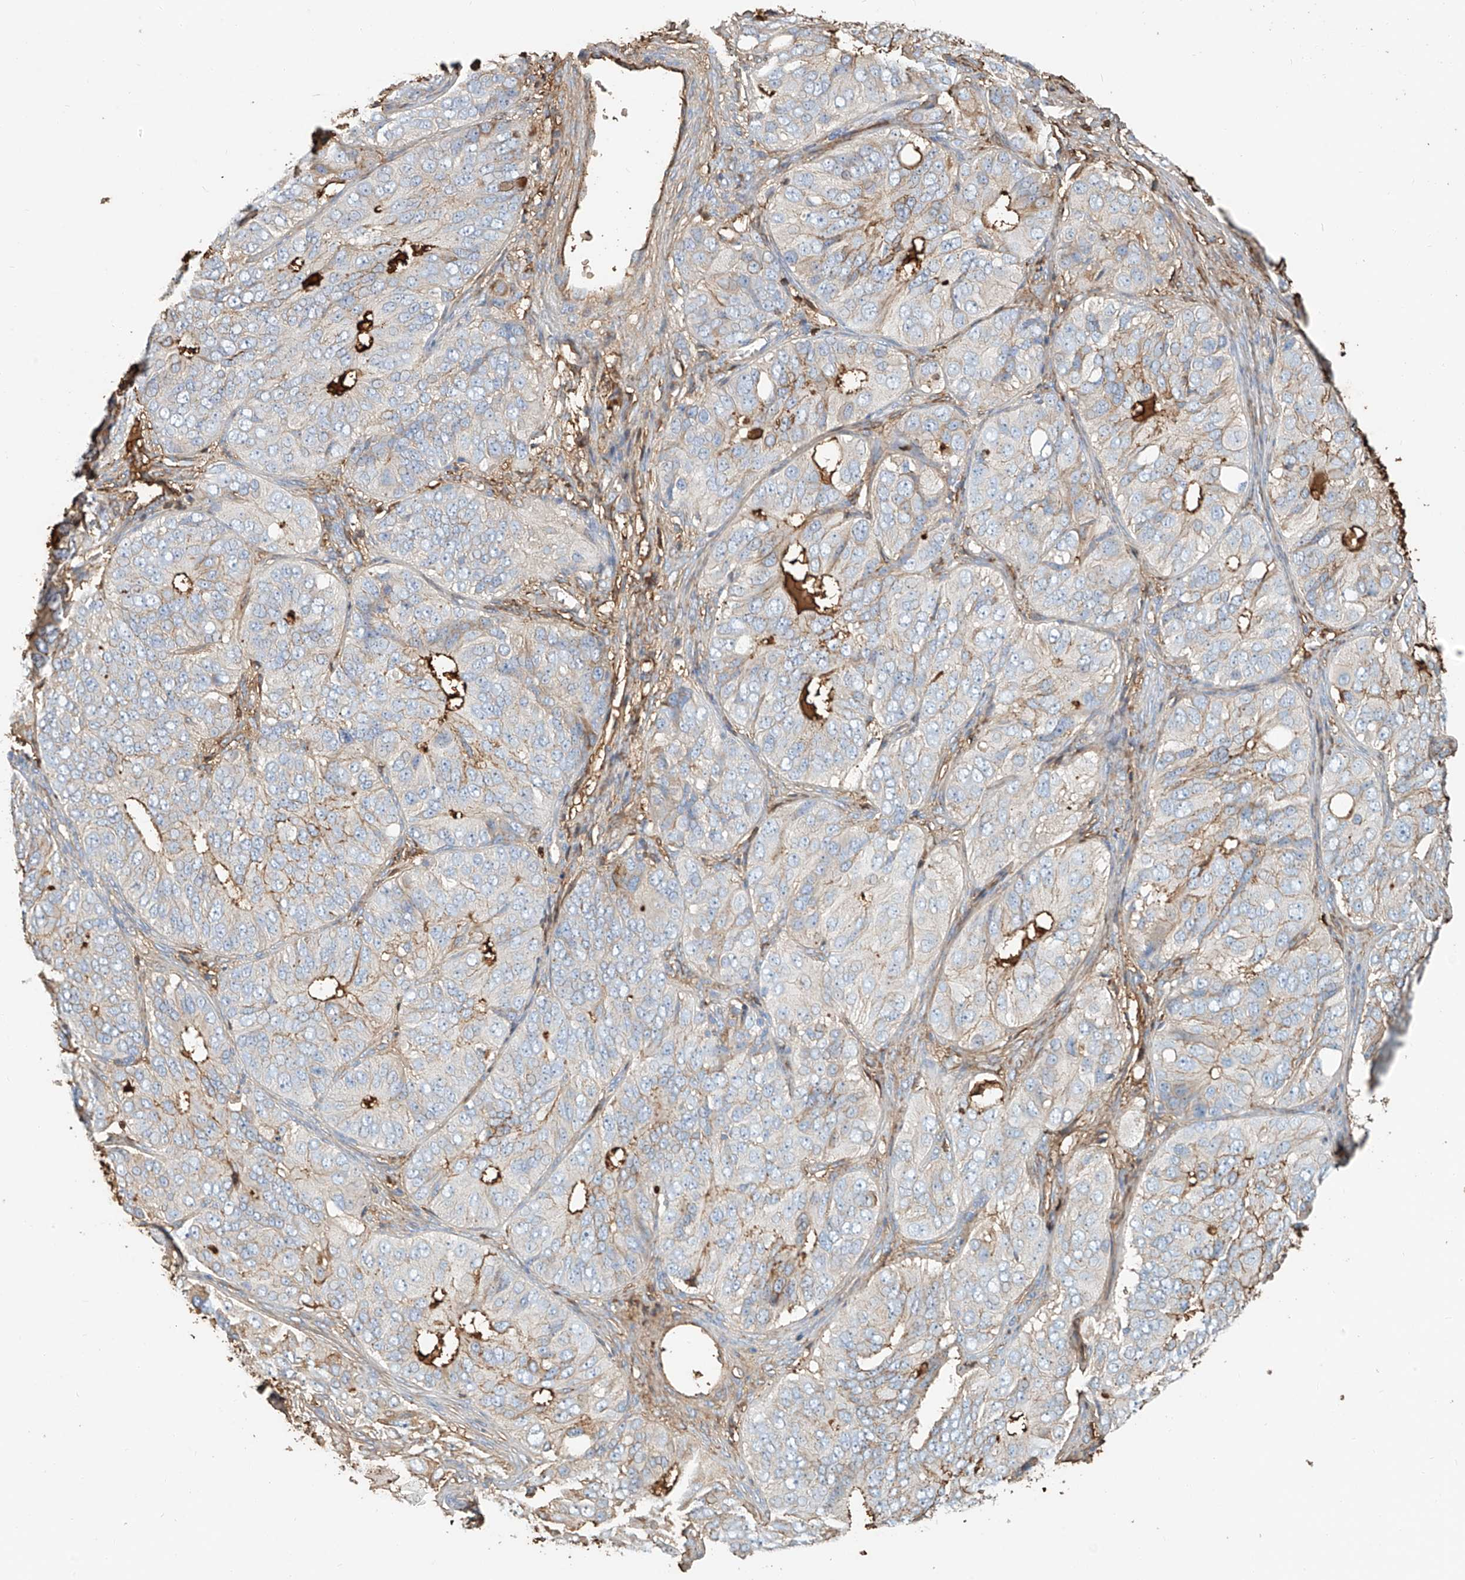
{"staining": {"intensity": "weak", "quantity": "<25%", "location": "cytoplasmic/membranous"}, "tissue": "ovarian cancer", "cell_type": "Tumor cells", "image_type": "cancer", "snomed": [{"axis": "morphology", "description": "Carcinoma, endometroid"}, {"axis": "topography", "description": "Ovary"}], "caption": "Image shows no significant protein staining in tumor cells of ovarian cancer.", "gene": "ZFP30", "patient": {"sex": "female", "age": 51}}